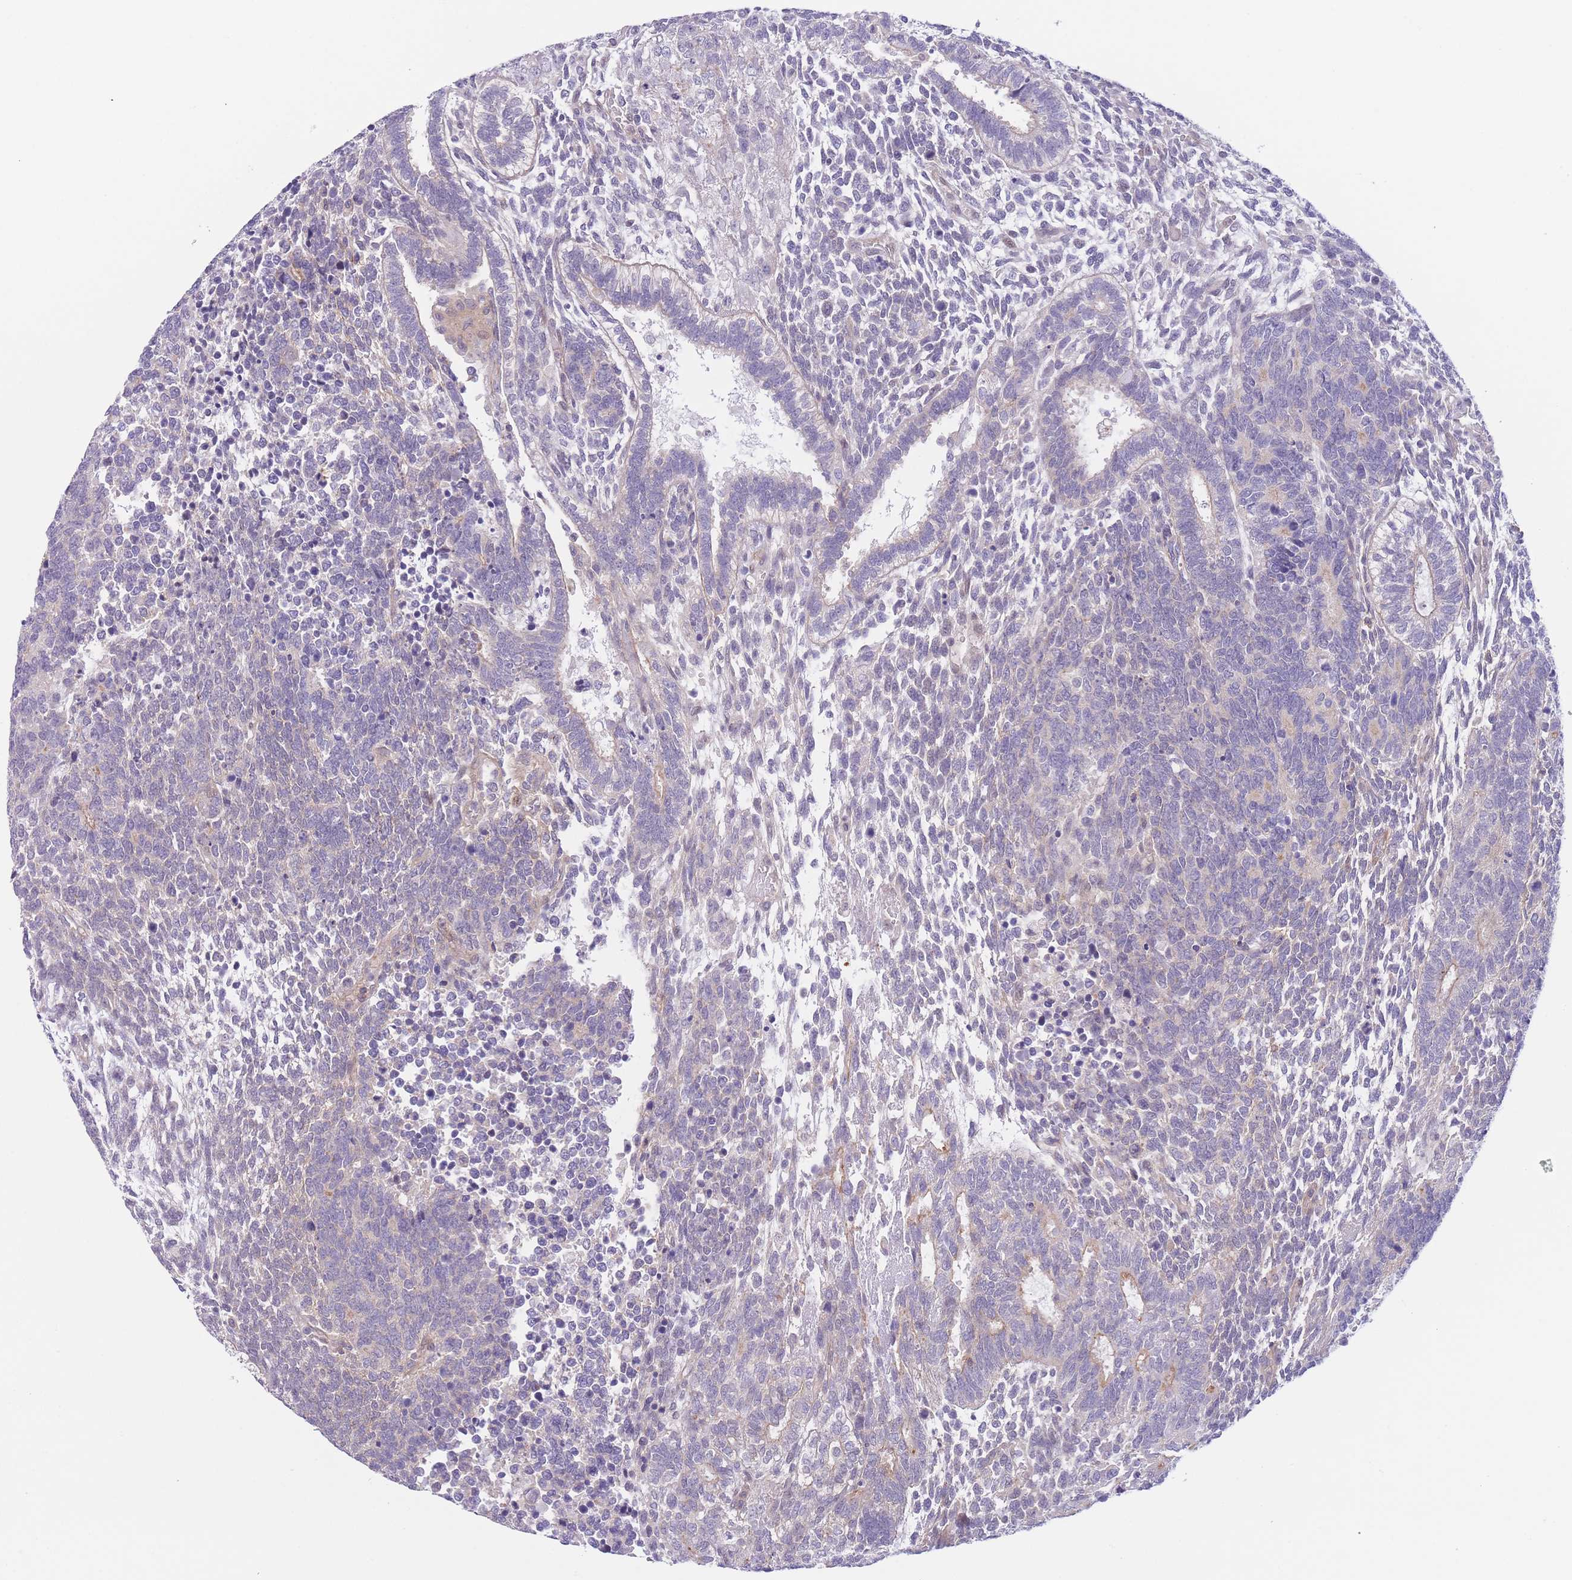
{"staining": {"intensity": "negative", "quantity": "none", "location": "none"}, "tissue": "testis cancer", "cell_type": "Tumor cells", "image_type": "cancer", "snomed": [{"axis": "morphology", "description": "Carcinoma, Embryonal, NOS"}, {"axis": "topography", "description": "Testis"}], "caption": "There is no significant staining in tumor cells of testis cancer (embryonal carcinoma). The staining is performed using DAB brown chromogen with nuclei counter-stained in using hematoxylin.", "gene": "C9orf152", "patient": {"sex": "male", "age": 23}}